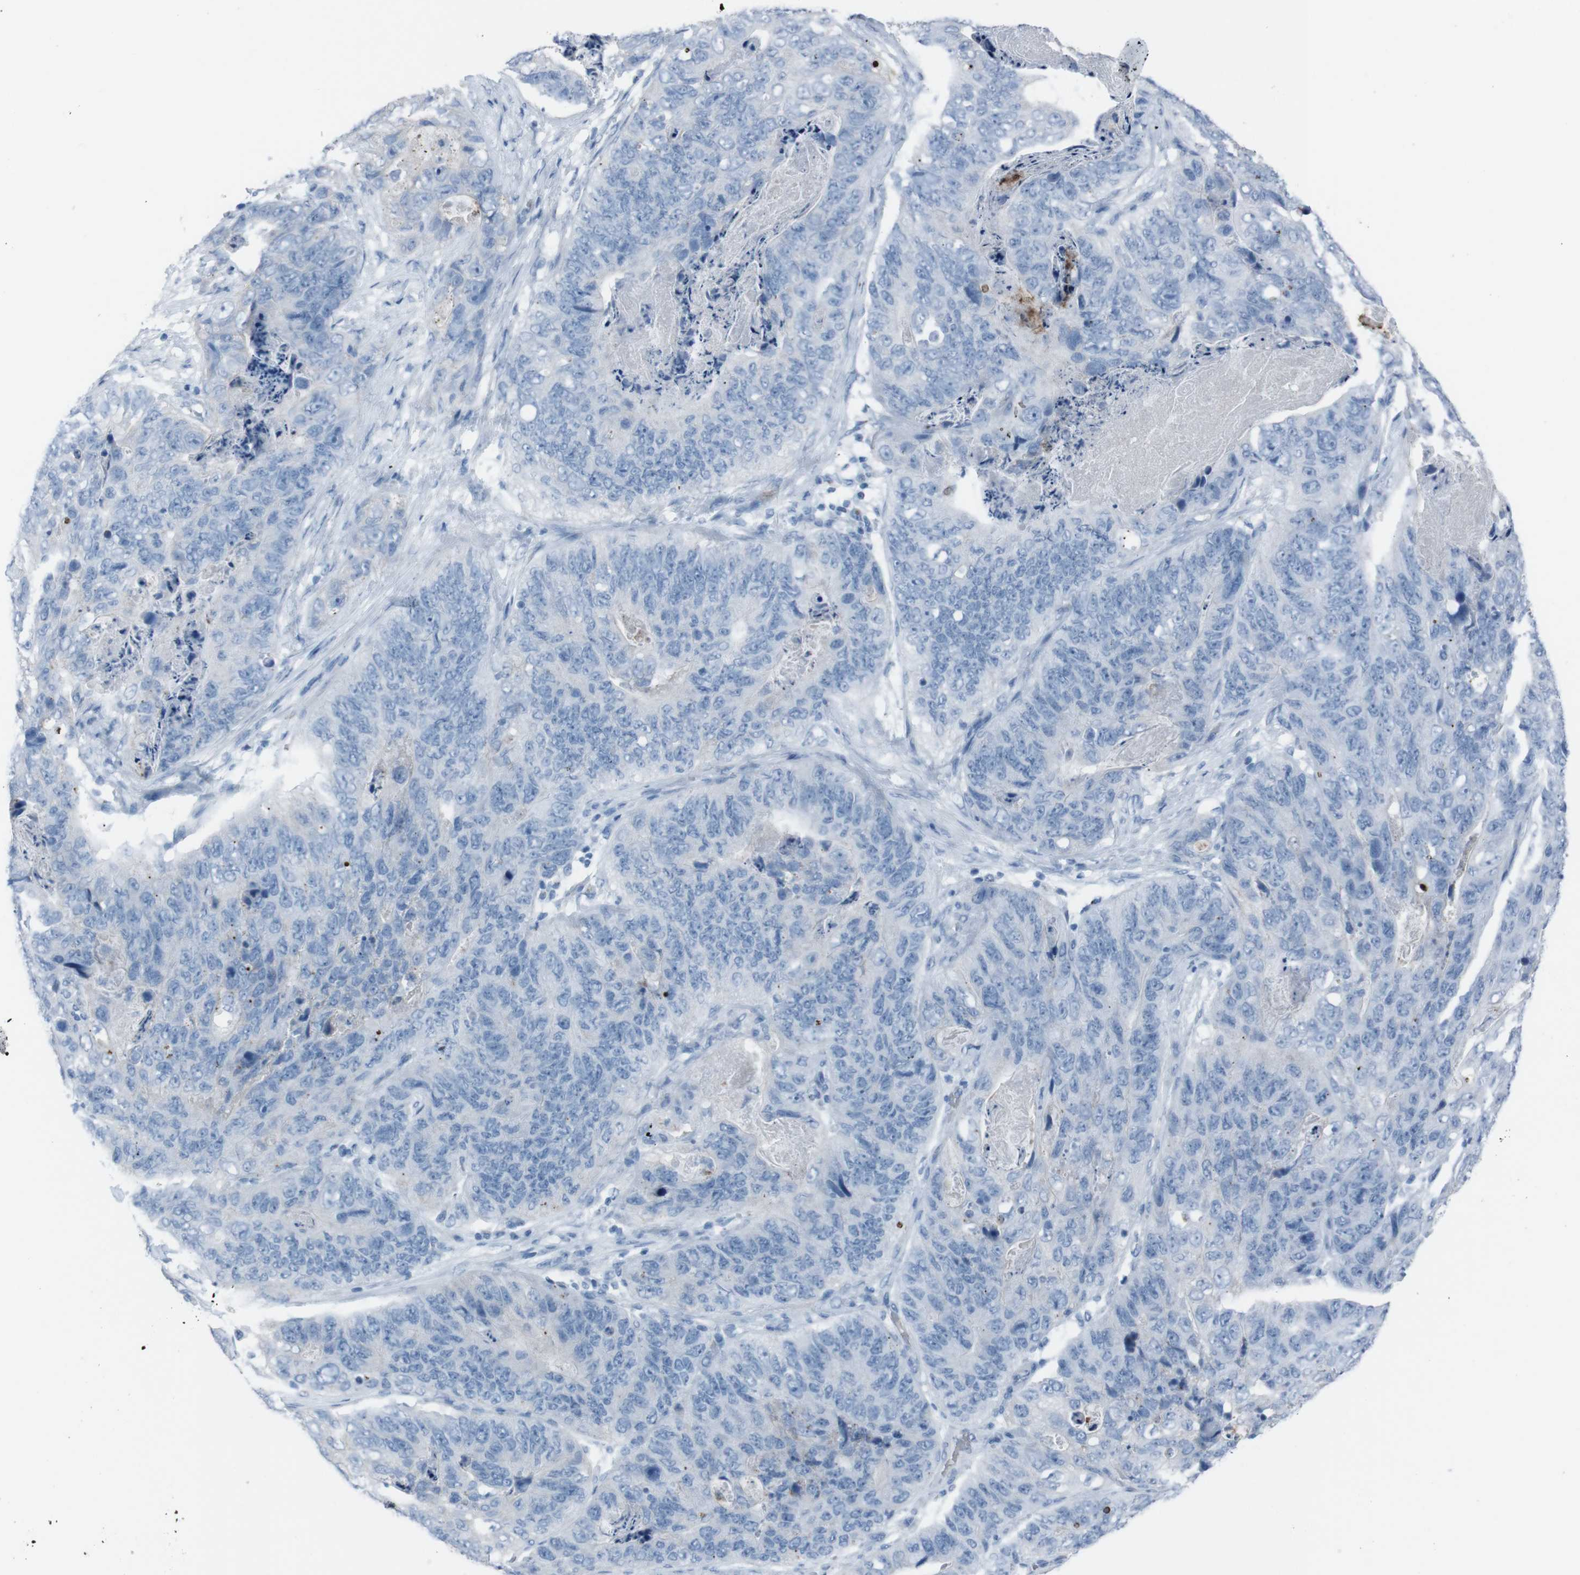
{"staining": {"intensity": "negative", "quantity": "none", "location": "none"}, "tissue": "stomach cancer", "cell_type": "Tumor cells", "image_type": "cancer", "snomed": [{"axis": "morphology", "description": "Adenocarcinoma, NOS"}, {"axis": "topography", "description": "Stomach"}], "caption": "Tumor cells are negative for protein expression in human stomach cancer.", "gene": "ST6GAL1", "patient": {"sex": "female", "age": 89}}